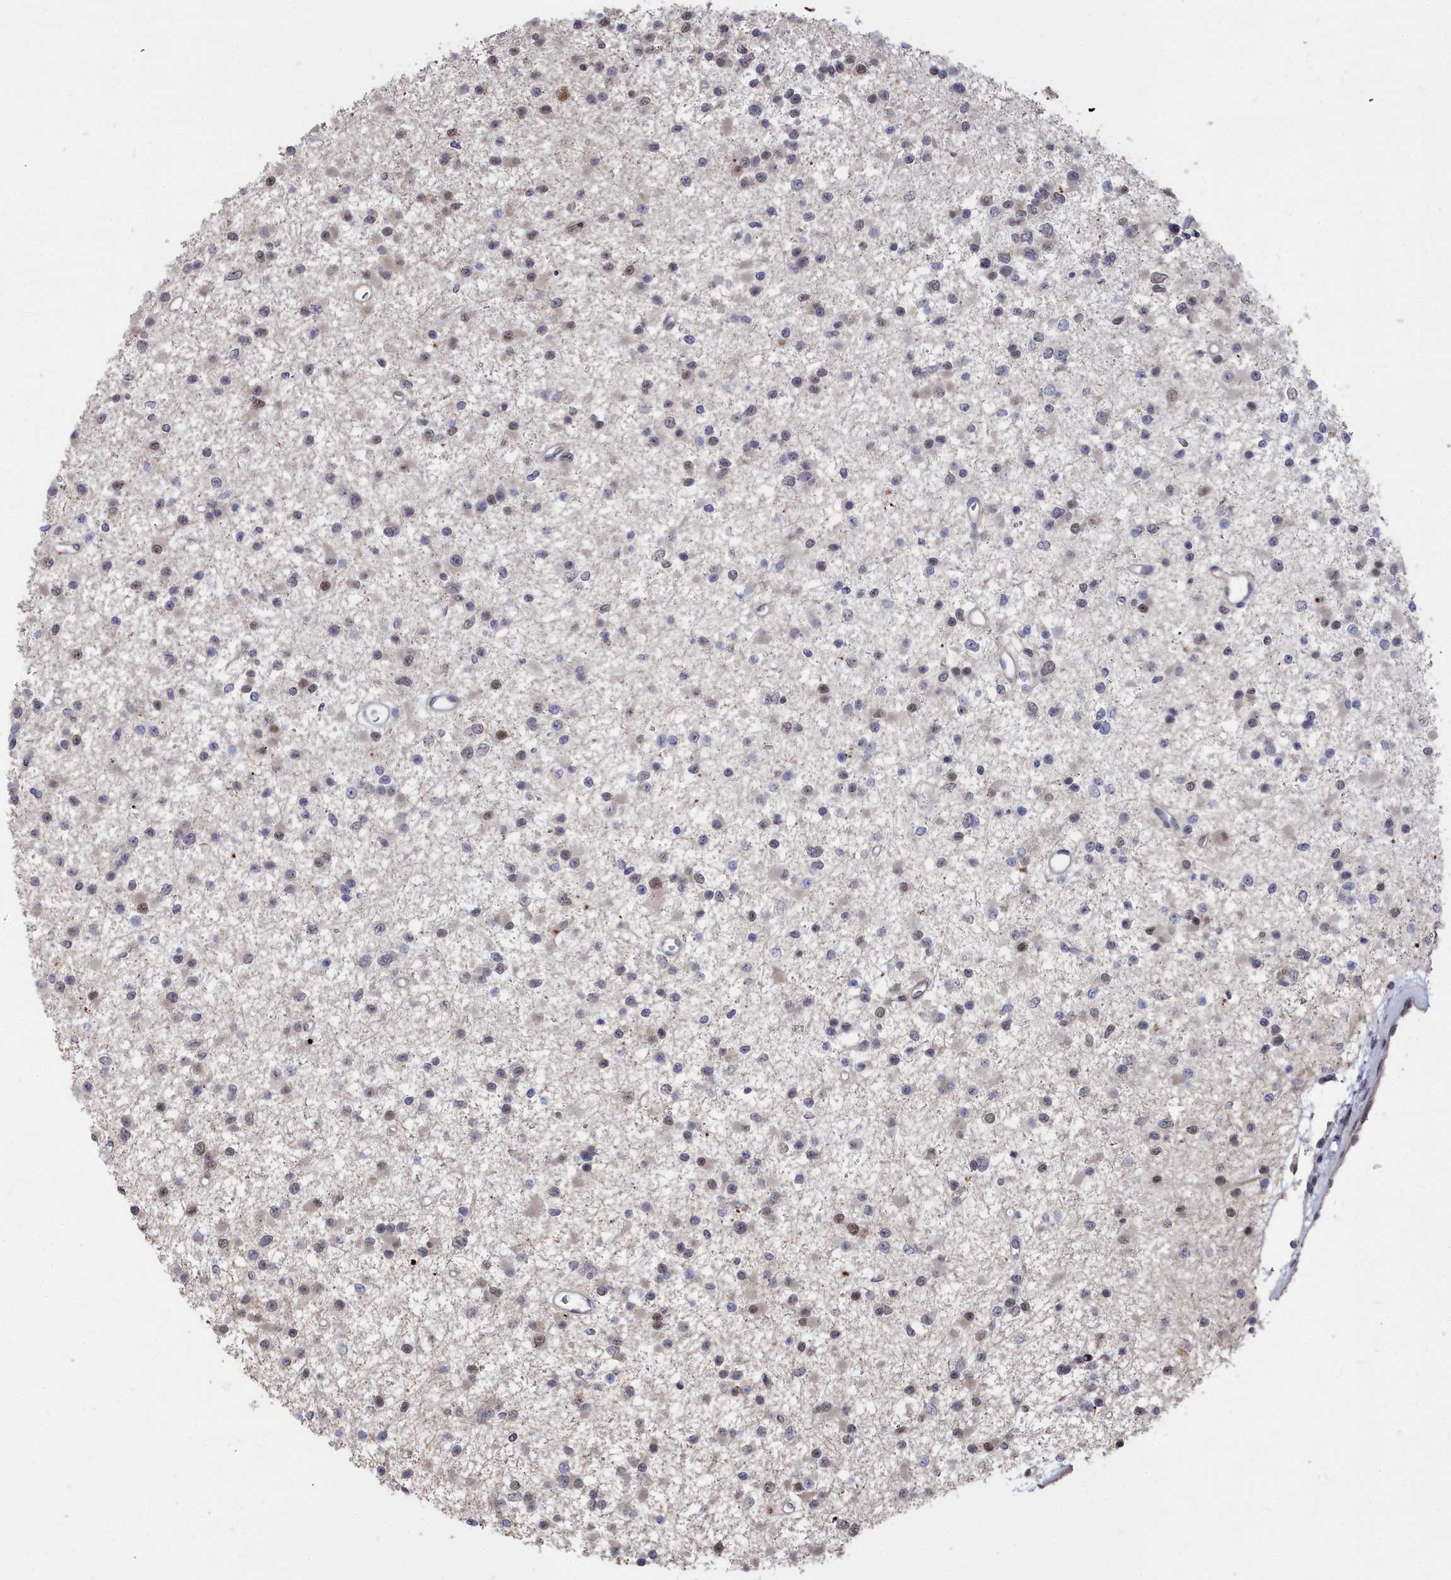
{"staining": {"intensity": "weak", "quantity": "<25%", "location": "nuclear"}, "tissue": "glioma", "cell_type": "Tumor cells", "image_type": "cancer", "snomed": [{"axis": "morphology", "description": "Glioma, malignant, Low grade"}, {"axis": "topography", "description": "Brain"}], "caption": "DAB immunohistochemical staining of glioma shows no significant positivity in tumor cells.", "gene": "RPS27A", "patient": {"sex": "female", "age": 22}}